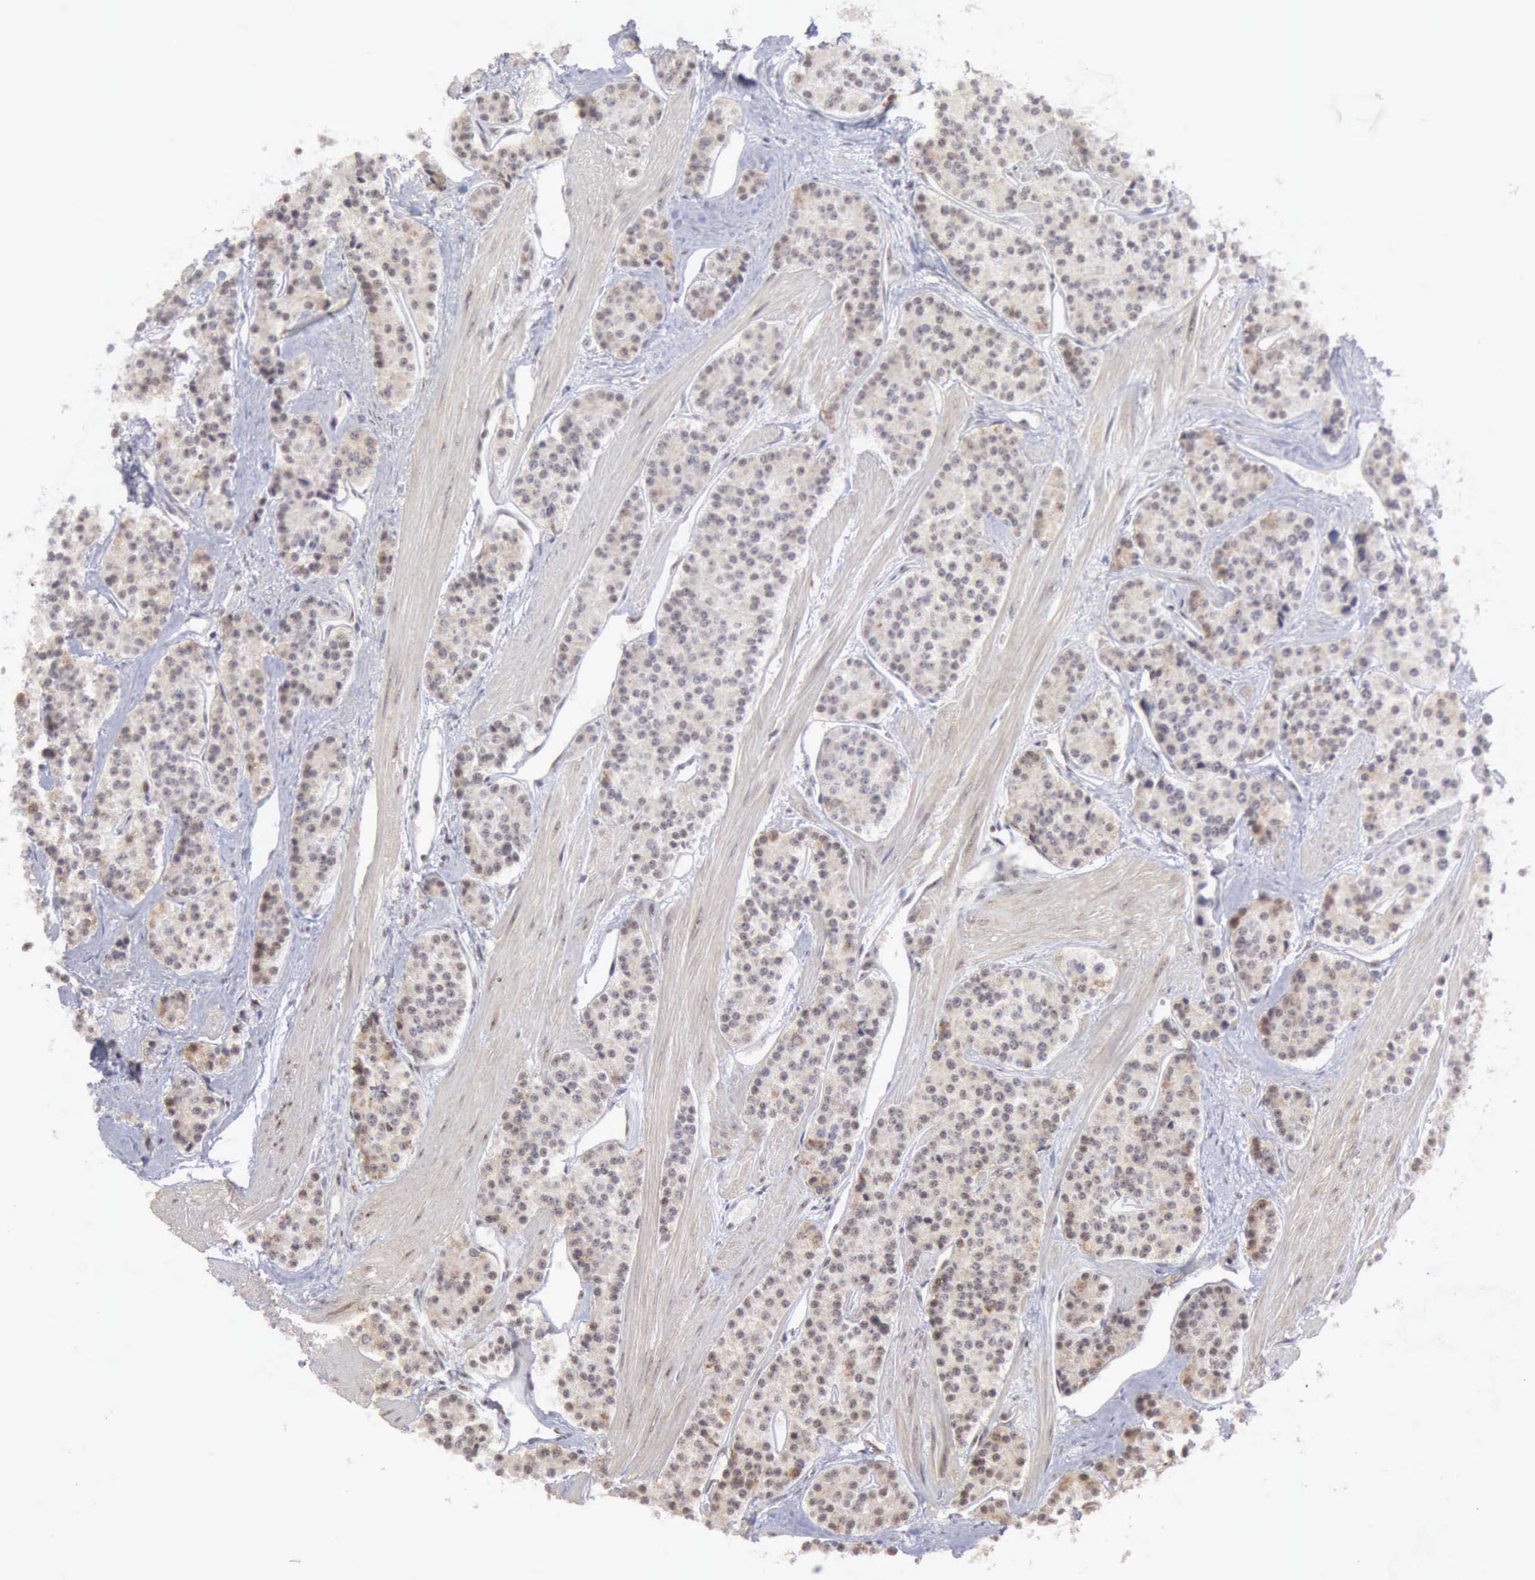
{"staining": {"intensity": "weak", "quantity": ">75%", "location": "cytoplasmic/membranous"}, "tissue": "carcinoid", "cell_type": "Tumor cells", "image_type": "cancer", "snomed": [{"axis": "morphology", "description": "Carcinoid, malignant, NOS"}, {"axis": "topography", "description": "Stomach"}], "caption": "Protein expression analysis of human carcinoid (malignant) reveals weak cytoplasmic/membranous staining in approximately >75% of tumor cells.", "gene": "CDKN2A", "patient": {"sex": "female", "age": 76}}